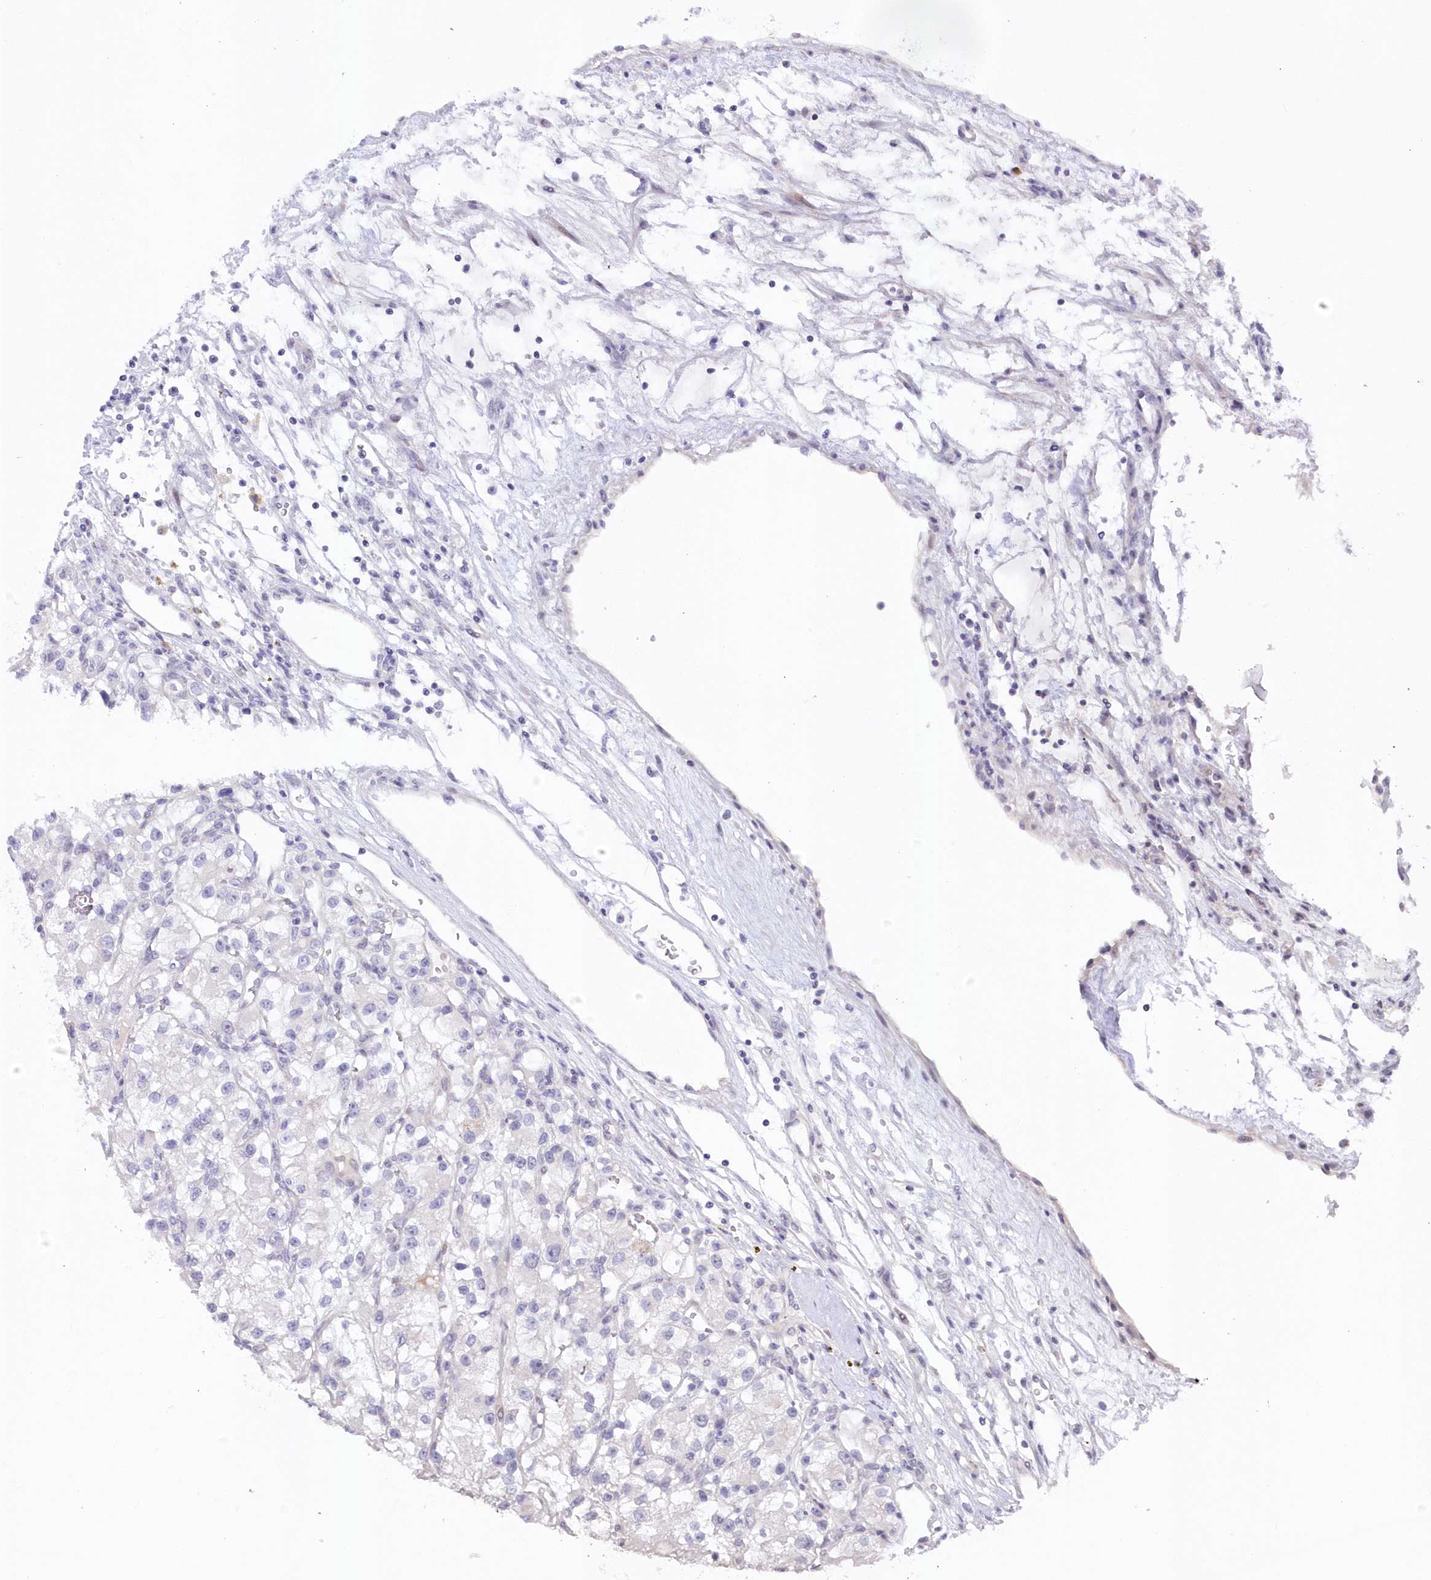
{"staining": {"intensity": "negative", "quantity": "none", "location": "none"}, "tissue": "renal cancer", "cell_type": "Tumor cells", "image_type": "cancer", "snomed": [{"axis": "morphology", "description": "Adenocarcinoma, NOS"}, {"axis": "topography", "description": "Kidney"}], "caption": "Renal cancer stained for a protein using IHC demonstrates no positivity tumor cells.", "gene": "SNED1", "patient": {"sex": "female", "age": 57}}